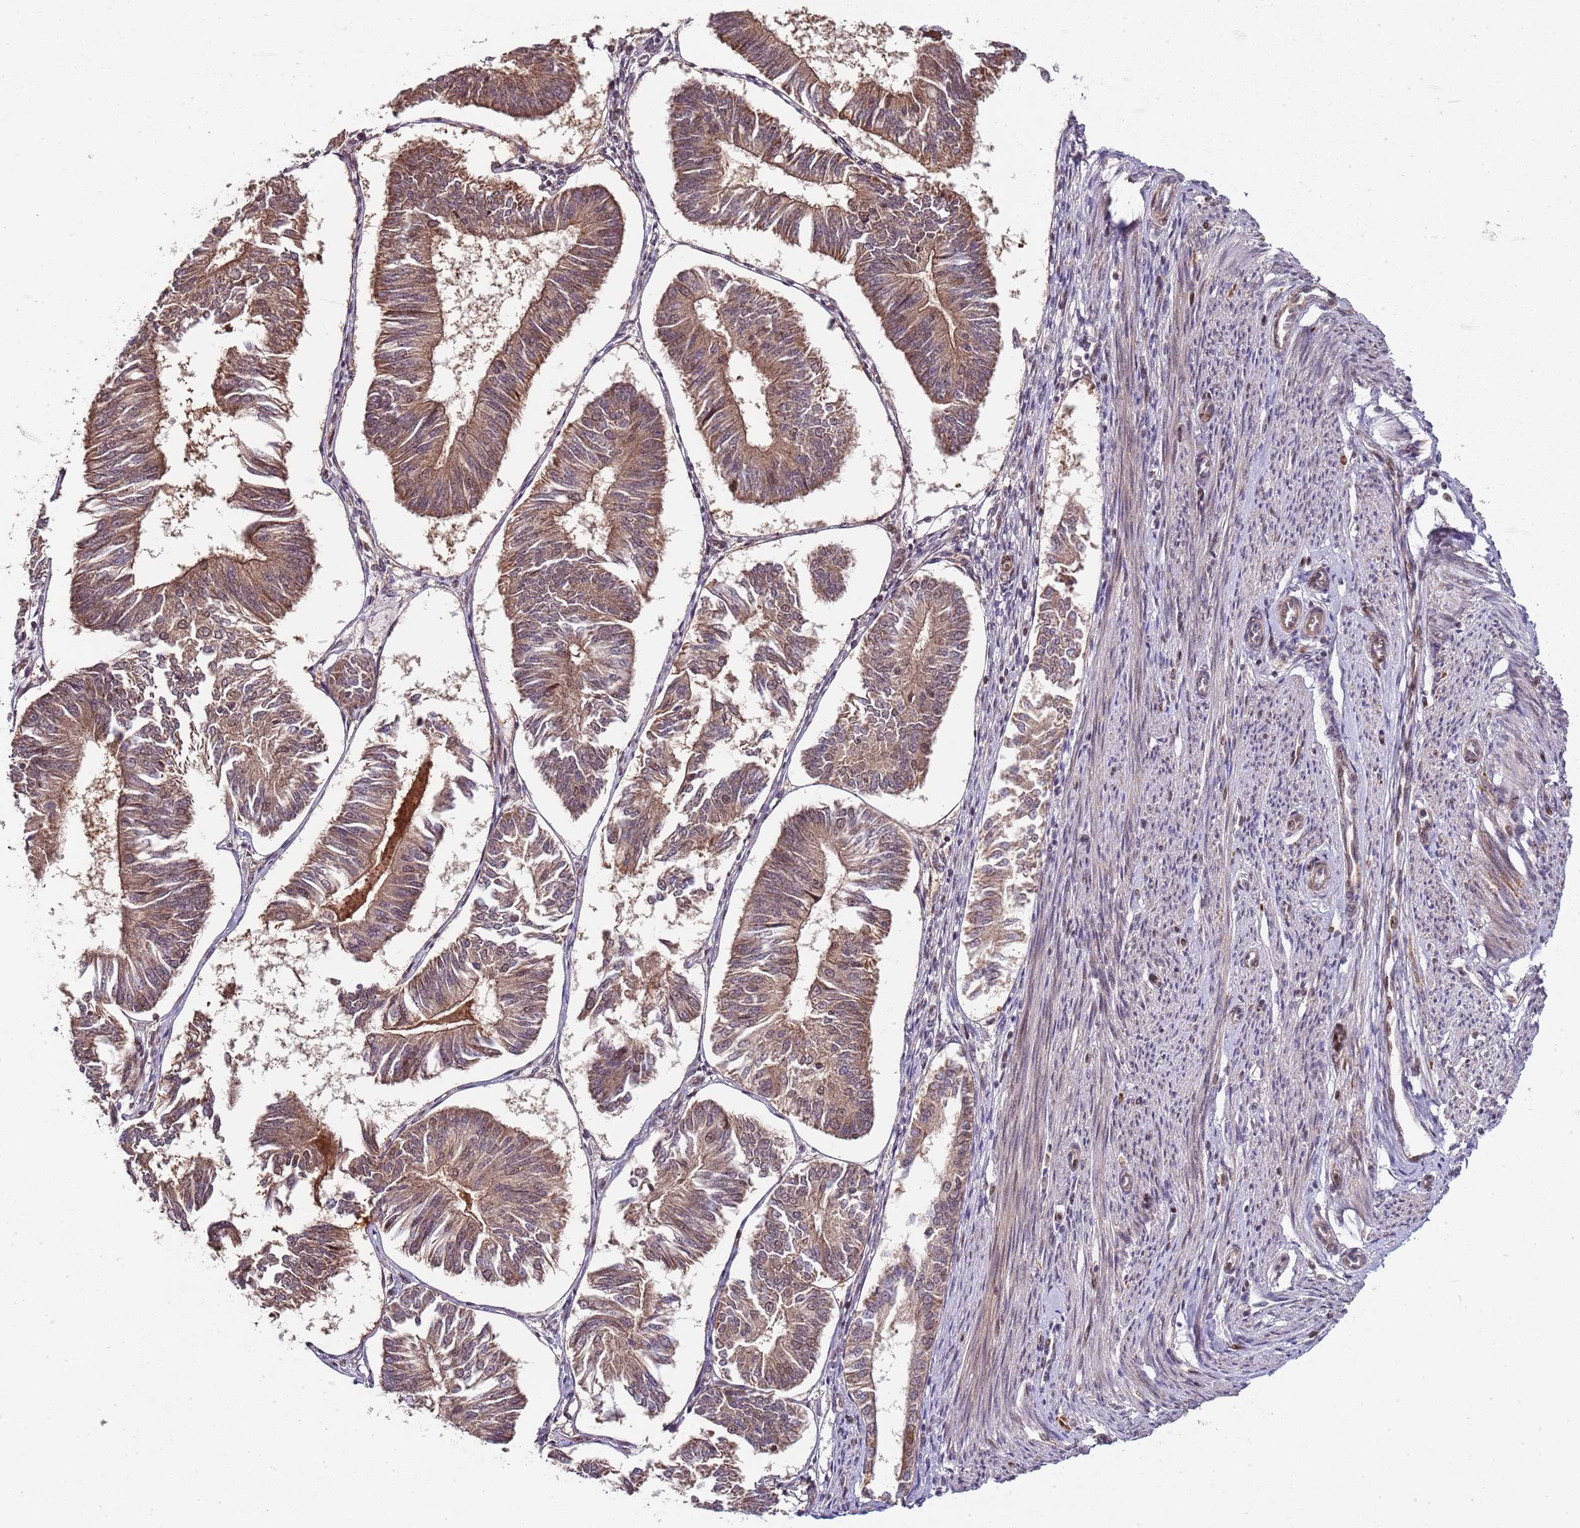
{"staining": {"intensity": "moderate", "quantity": ">75%", "location": "cytoplasmic/membranous"}, "tissue": "endometrial cancer", "cell_type": "Tumor cells", "image_type": "cancer", "snomed": [{"axis": "morphology", "description": "Adenocarcinoma, NOS"}, {"axis": "topography", "description": "Endometrium"}], "caption": "Brown immunohistochemical staining in human endometrial cancer (adenocarcinoma) demonstrates moderate cytoplasmic/membranous expression in approximately >75% of tumor cells.", "gene": "EDC3", "patient": {"sex": "female", "age": 58}}